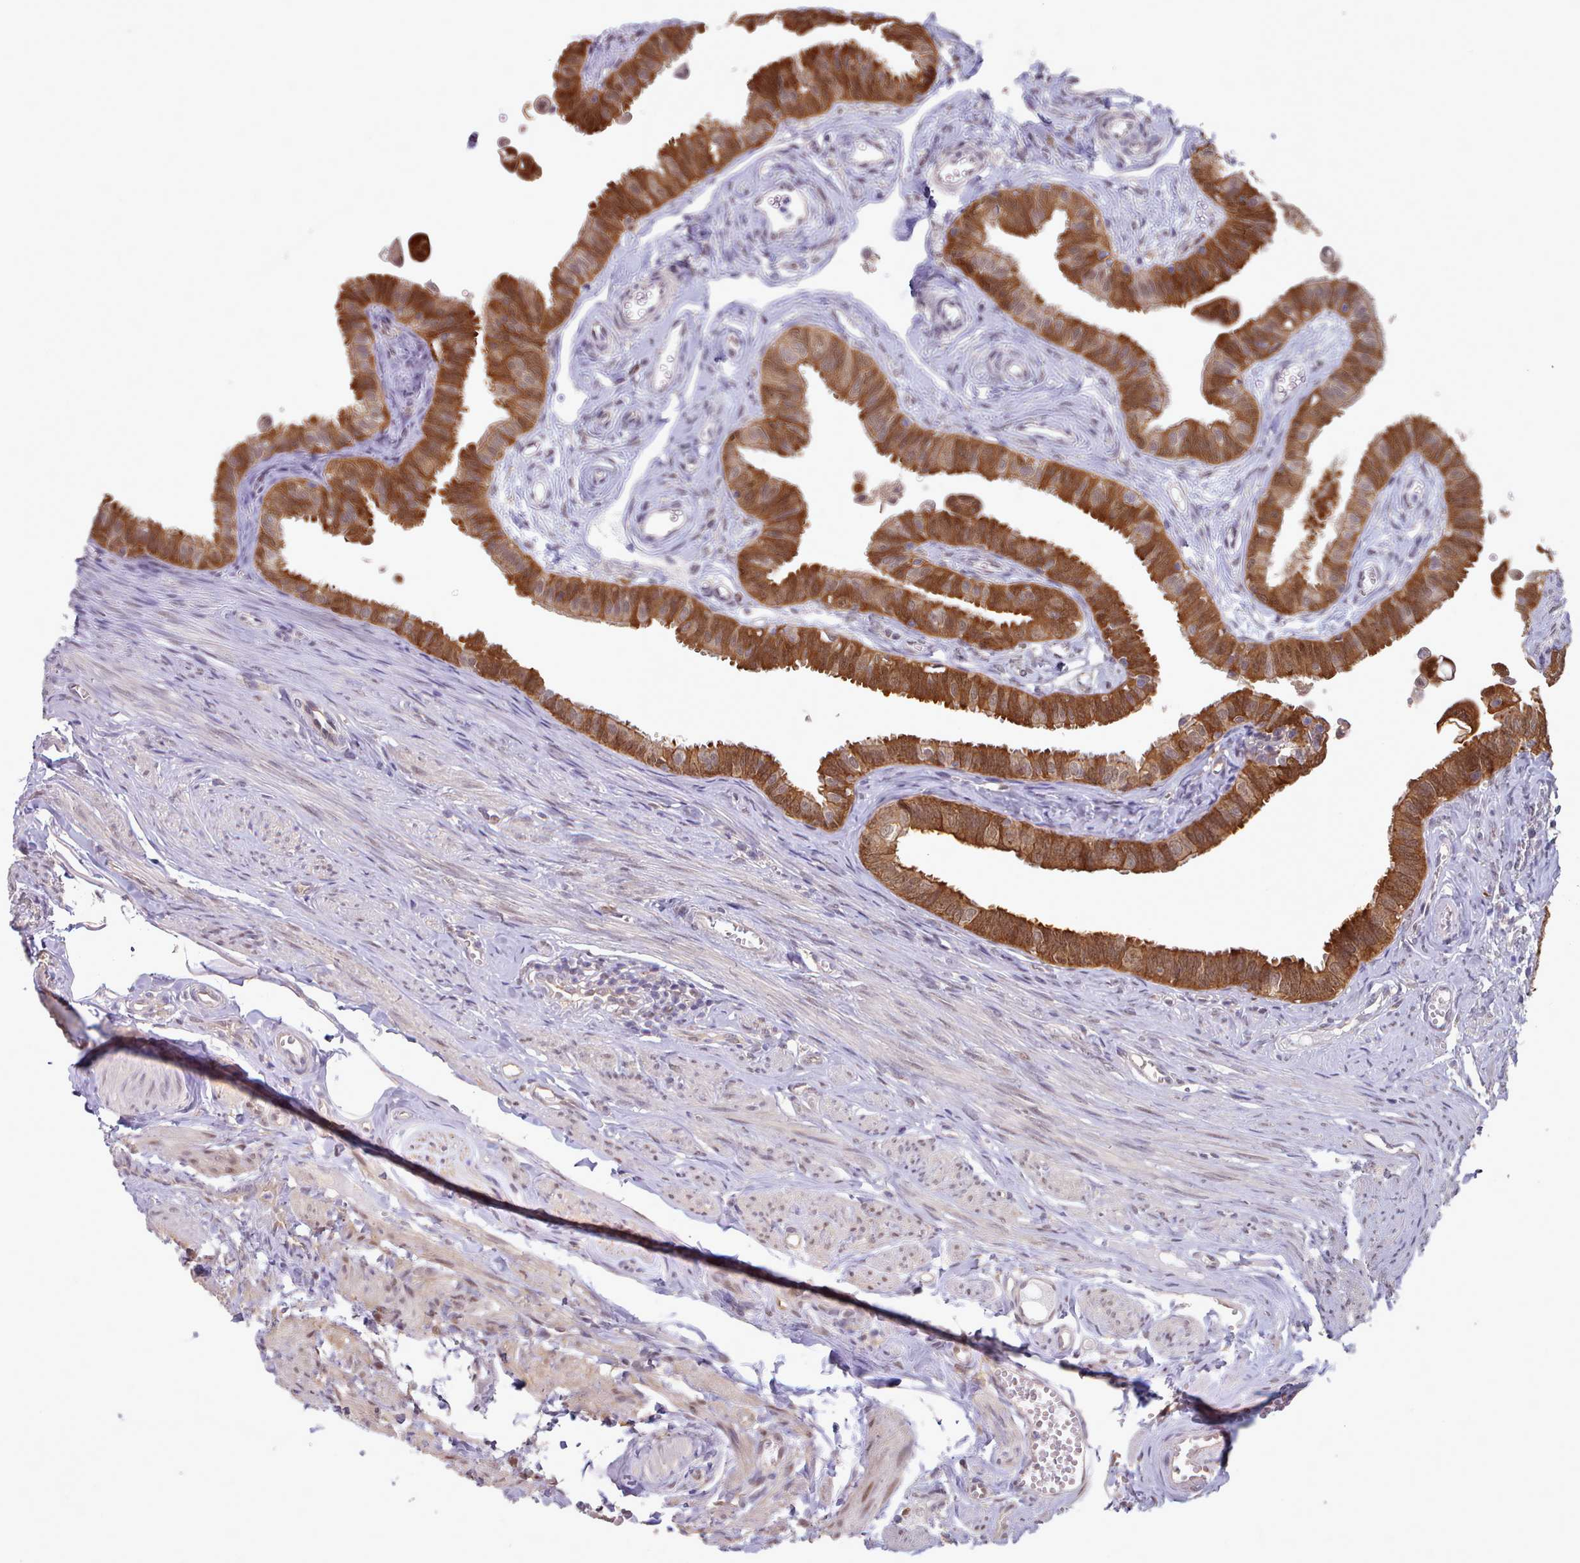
{"staining": {"intensity": "strong", "quantity": ">75%", "location": "cytoplasmic/membranous"}, "tissue": "fallopian tube", "cell_type": "Glandular cells", "image_type": "normal", "snomed": [{"axis": "morphology", "description": "Normal tissue, NOS"}, {"axis": "morphology", "description": "Carcinoma, NOS"}, {"axis": "topography", "description": "Fallopian tube"}, {"axis": "topography", "description": "Ovary"}], "caption": "Fallopian tube stained with a brown dye demonstrates strong cytoplasmic/membranous positive staining in about >75% of glandular cells.", "gene": "CES3", "patient": {"sex": "female", "age": 59}}